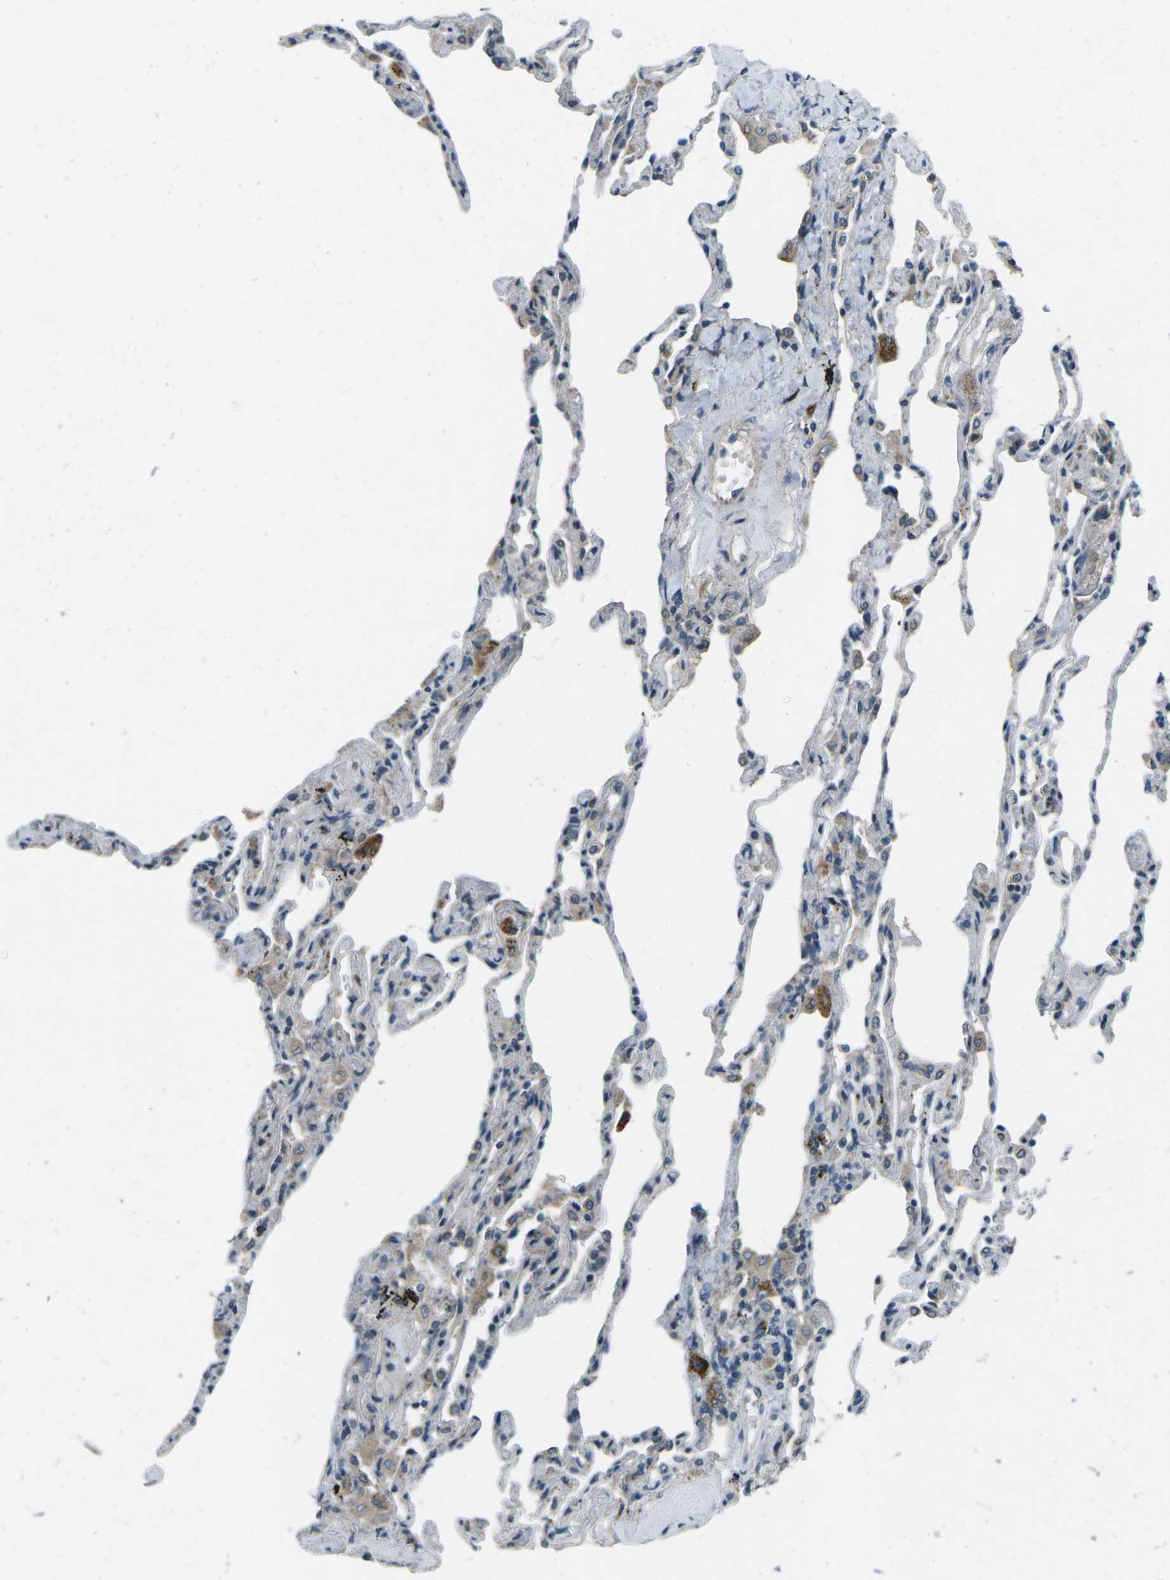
{"staining": {"intensity": "weak", "quantity": "<25%", "location": "cytoplasmic/membranous"}, "tissue": "lung", "cell_type": "Alveolar cells", "image_type": "normal", "snomed": [{"axis": "morphology", "description": "Normal tissue, NOS"}, {"axis": "topography", "description": "Lung"}], "caption": "The photomicrograph demonstrates no significant staining in alveolar cells of lung. (Stains: DAB immunohistochemistry with hematoxylin counter stain, Microscopy: brightfield microscopy at high magnification).", "gene": "CDK16", "patient": {"sex": "male", "age": 59}}